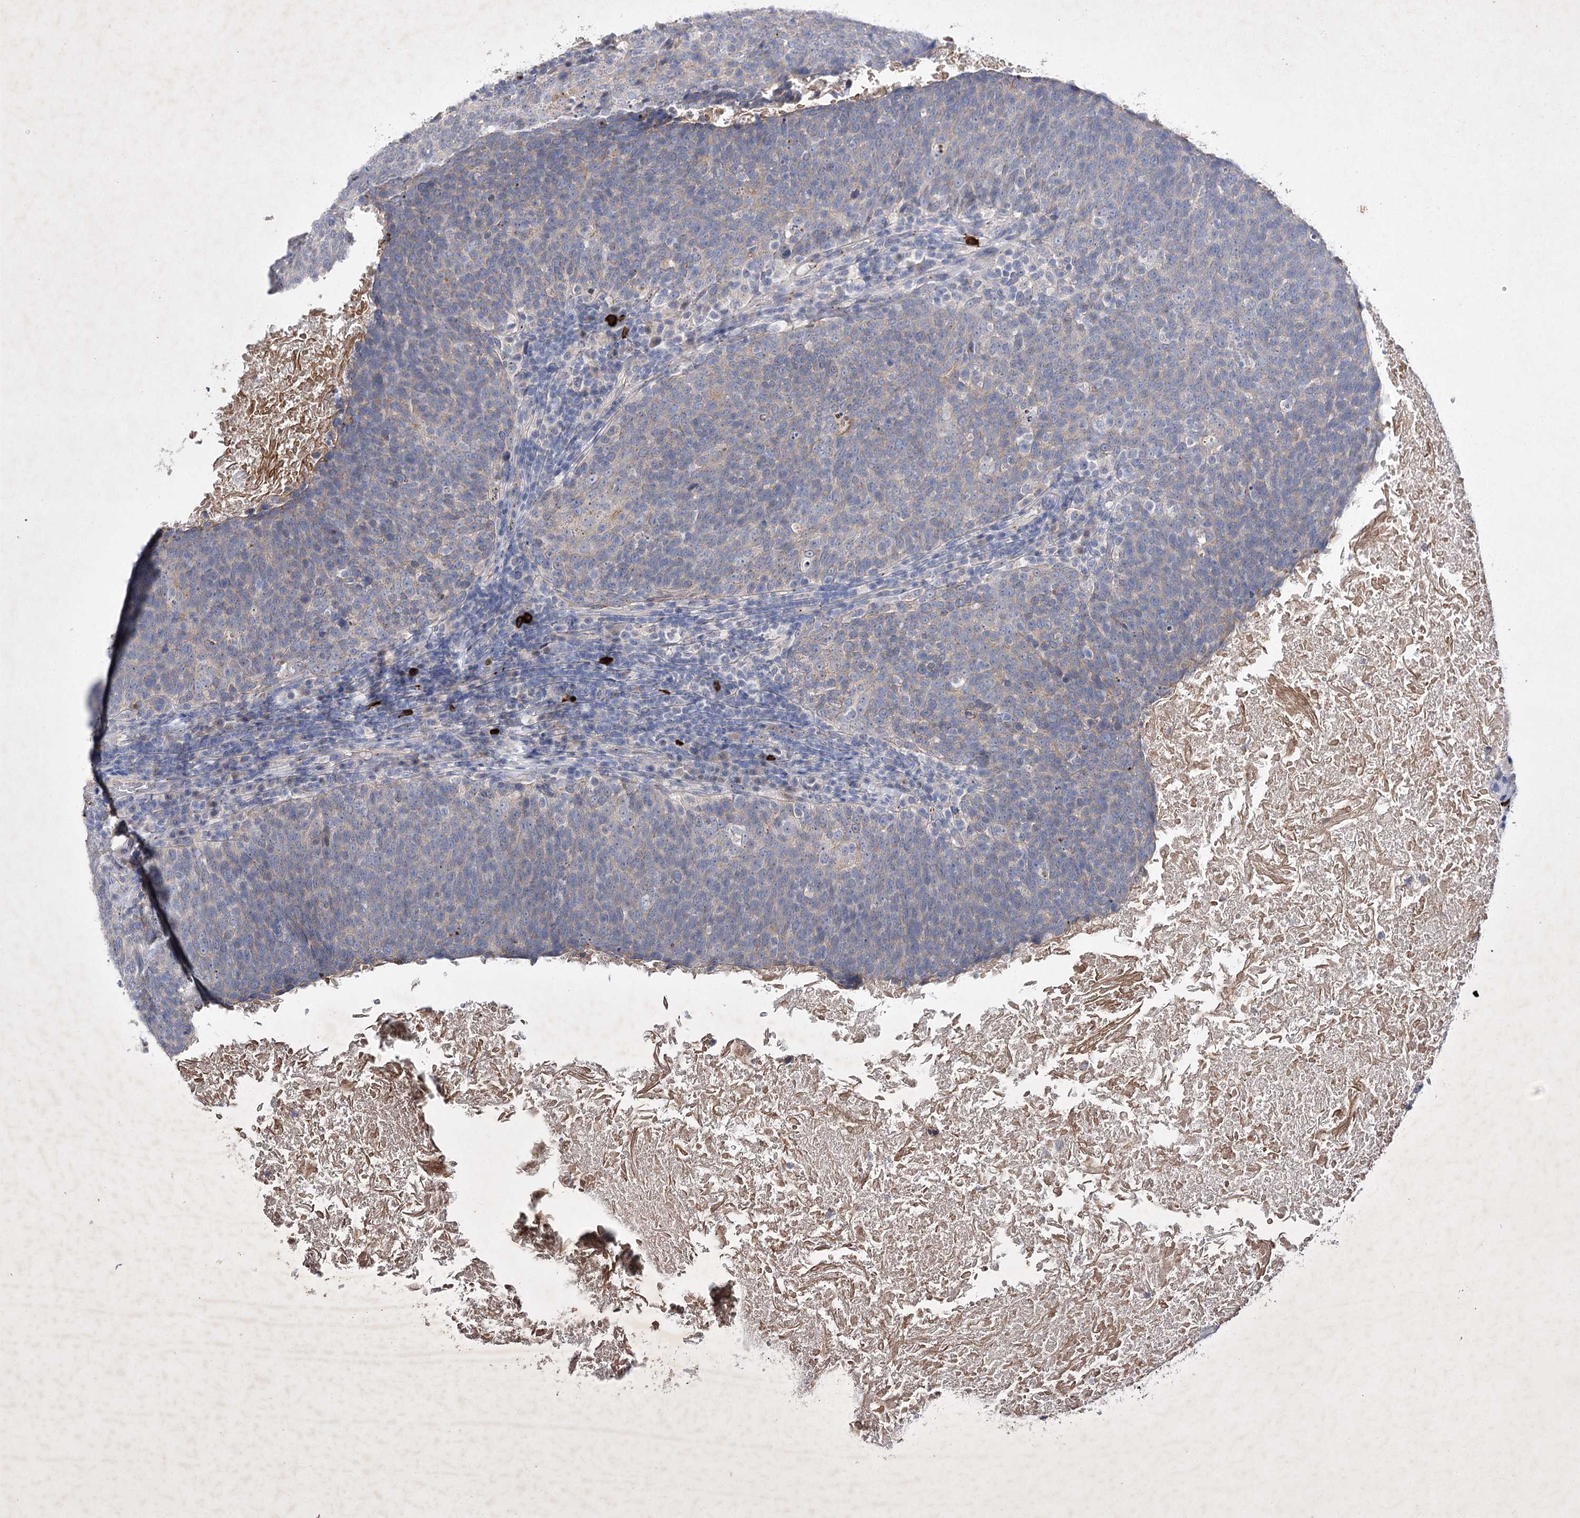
{"staining": {"intensity": "negative", "quantity": "none", "location": "none"}, "tissue": "head and neck cancer", "cell_type": "Tumor cells", "image_type": "cancer", "snomed": [{"axis": "morphology", "description": "Squamous cell carcinoma, NOS"}, {"axis": "morphology", "description": "Squamous cell carcinoma, metastatic, NOS"}, {"axis": "topography", "description": "Lymph node"}, {"axis": "topography", "description": "Head-Neck"}], "caption": "Tumor cells are negative for protein expression in human head and neck cancer. The staining is performed using DAB (3,3'-diaminobenzidine) brown chromogen with nuclei counter-stained in using hematoxylin.", "gene": "COX15", "patient": {"sex": "male", "age": 62}}